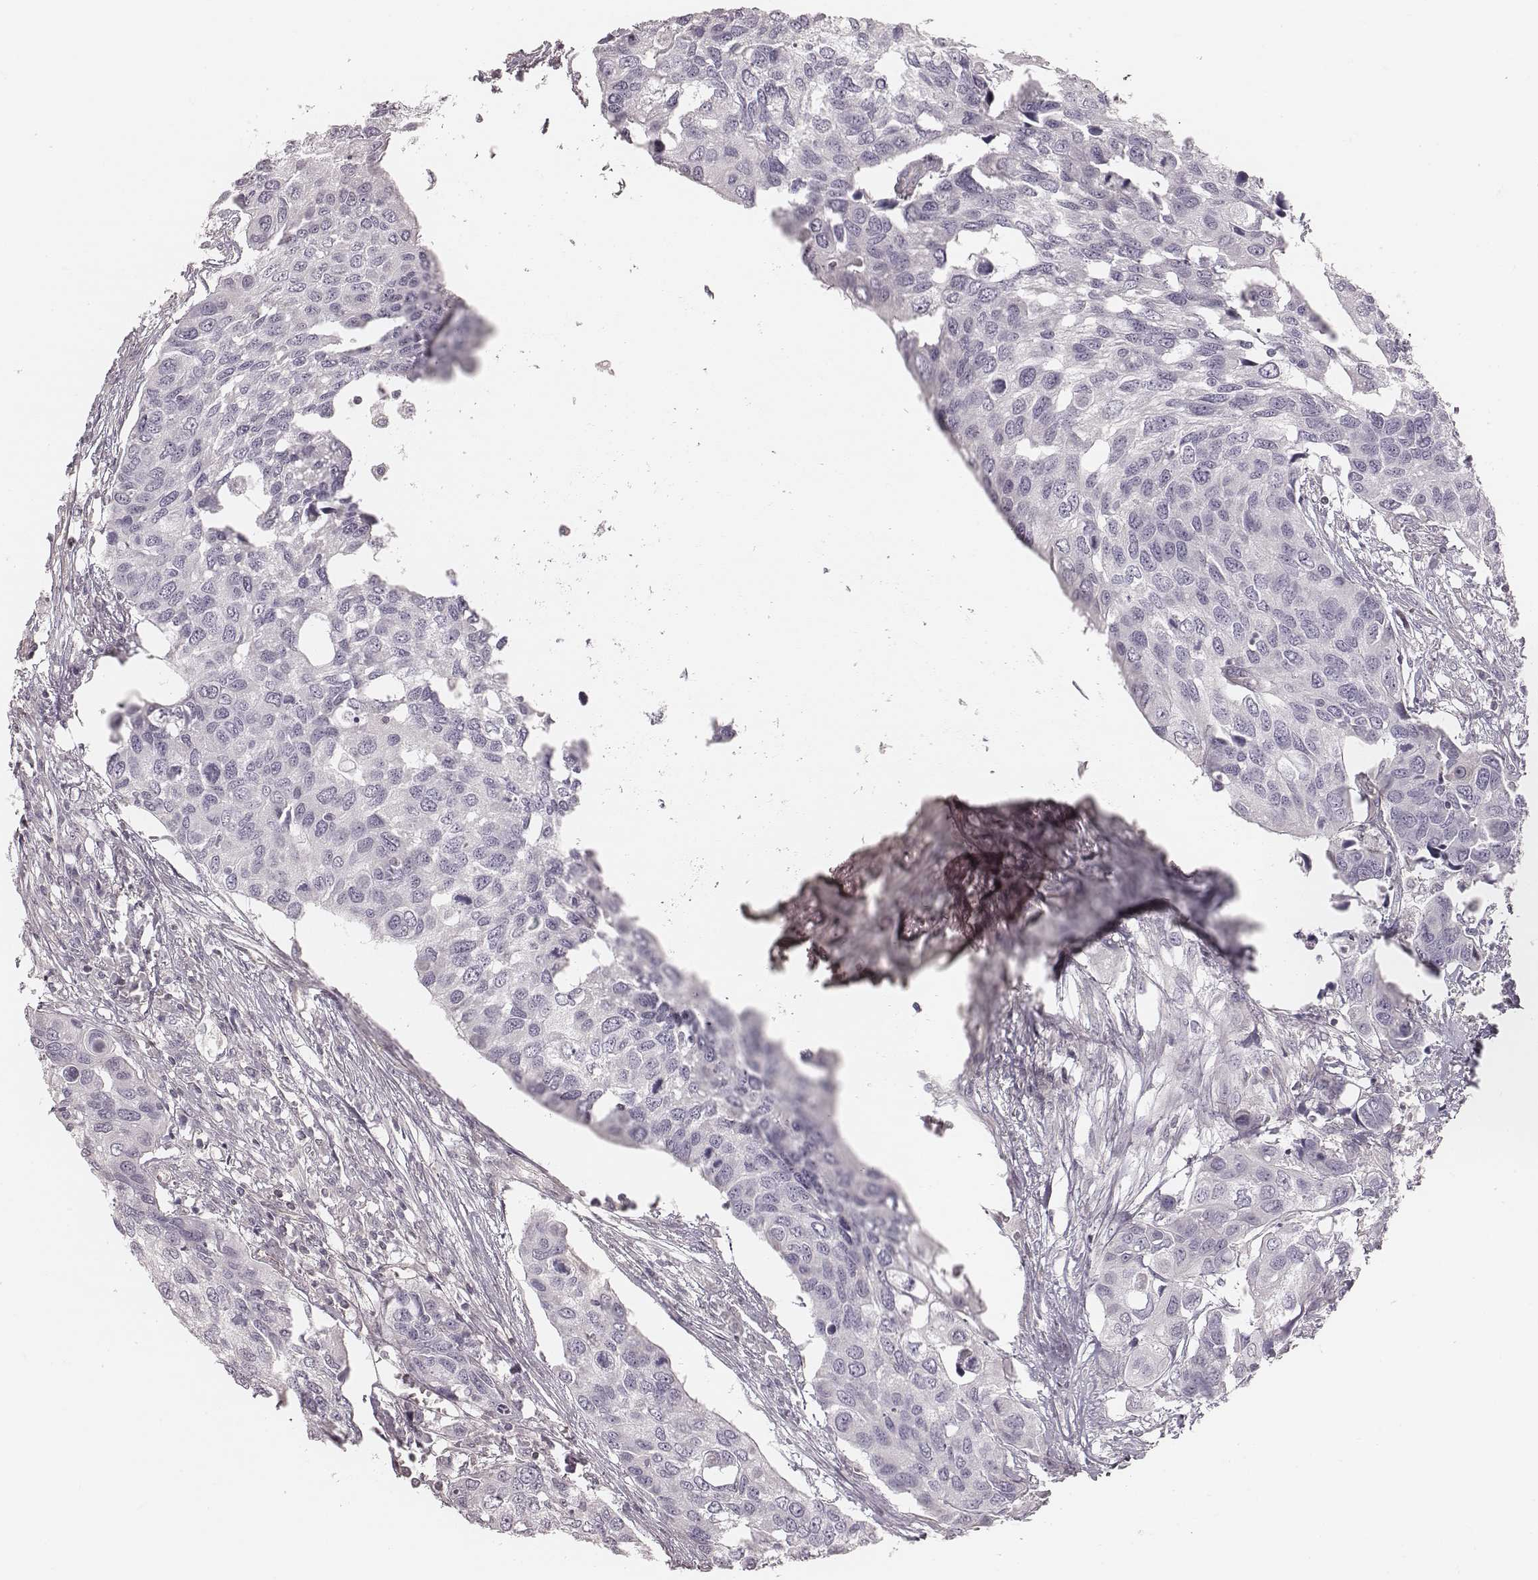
{"staining": {"intensity": "negative", "quantity": "none", "location": "none"}, "tissue": "urothelial cancer", "cell_type": "Tumor cells", "image_type": "cancer", "snomed": [{"axis": "morphology", "description": "Urothelial carcinoma, High grade"}, {"axis": "topography", "description": "Urinary bladder"}], "caption": "There is no significant positivity in tumor cells of urothelial cancer.", "gene": "S100Z", "patient": {"sex": "male", "age": 60}}